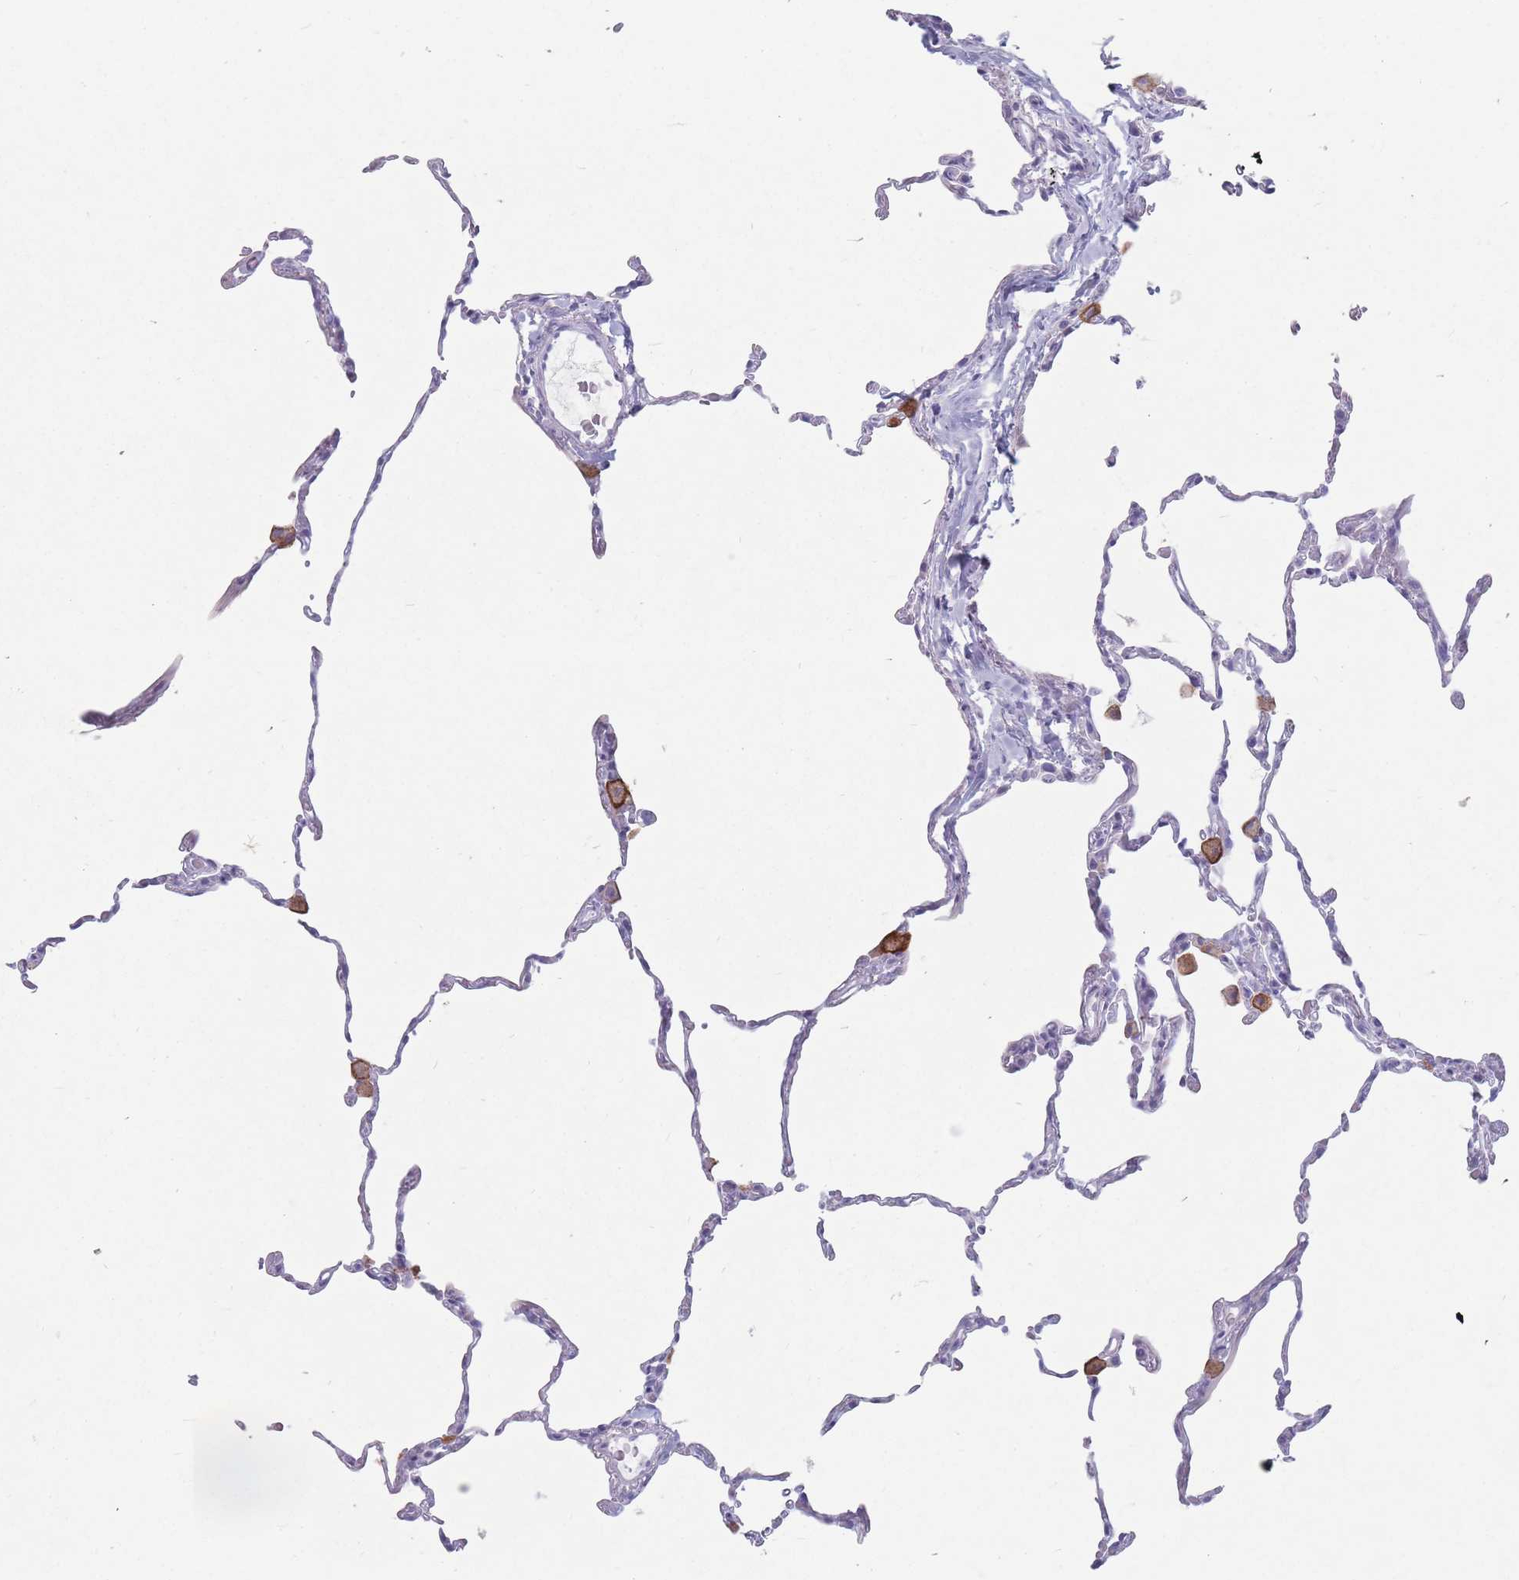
{"staining": {"intensity": "negative", "quantity": "none", "location": "none"}, "tissue": "lung", "cell_type": "Alveolar cells", "image_type": "normal", "snomed": [{"axis": "morphology", "description": "Normal tissue, NOS"}, {"axis": "topography", "description": "Lung"}], "caption": "The immunohistochemistry (IHC) image has no significant expression in alveolar cells of lung.", "gene": "ST3GAL5", "patient": {"sex": "female", "age": 57}}